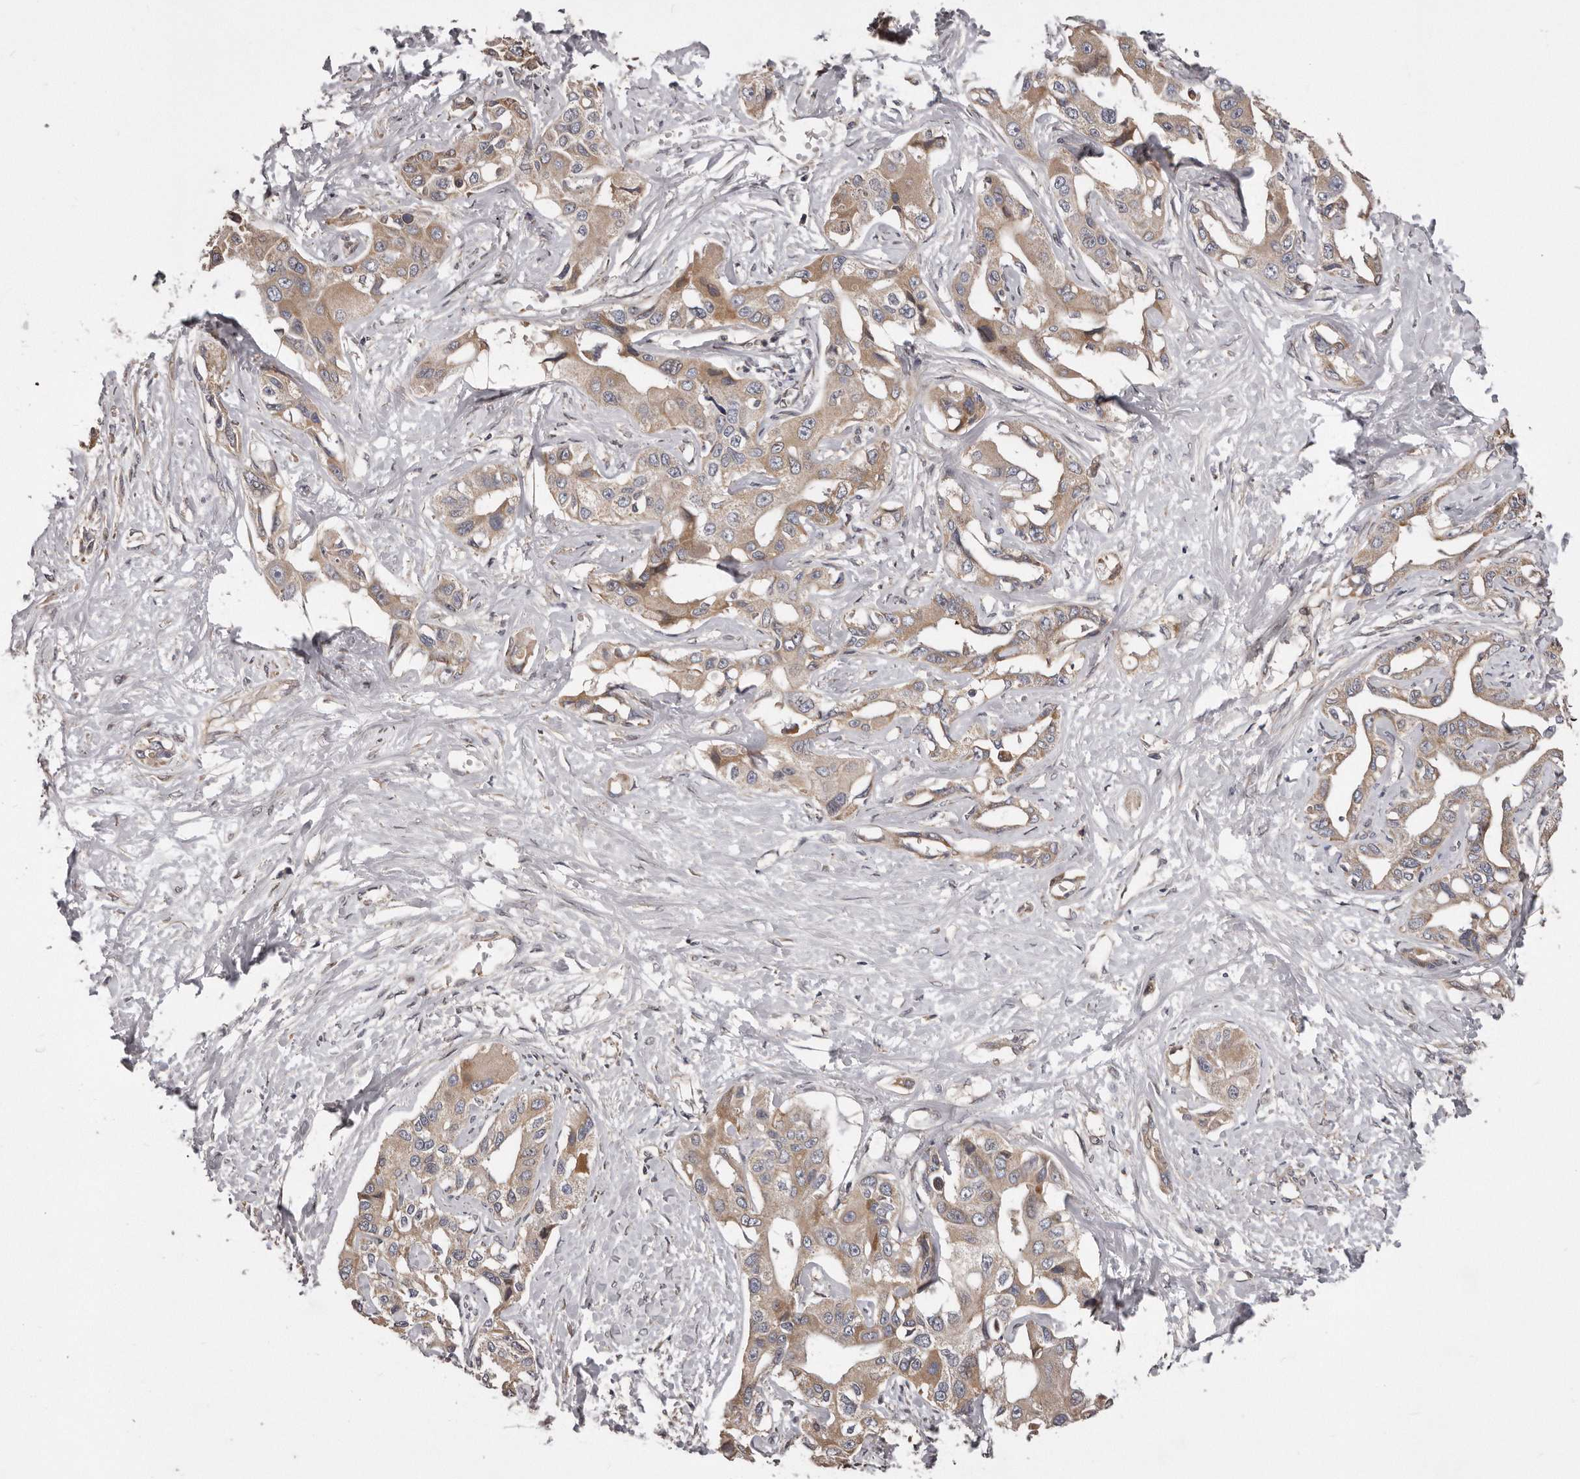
{"staining": {"intensity": "moderate", "quantity": "25%-75%", "location": "cytoplasmic/membranous"}, "tissue": "liver cancer", "cell_type": "Tumor cells", "image_type": "cancer", "snomed": [{"axis": "morphology", "description": "Cholangiocarcinoma"}, {"axis": "topography", "description": "Liver"}], "caption": "Immunohistochemistry (DAB (3,3'-diaminobenzidine)) staining of liver cholangiocarcinoma exhibits moderate cytoplasmic/membranous protein positivity in about 25%-75% of tumor cells.", "gene": "ARMCX1", "patient": {"sex": "male", "age": 59}}